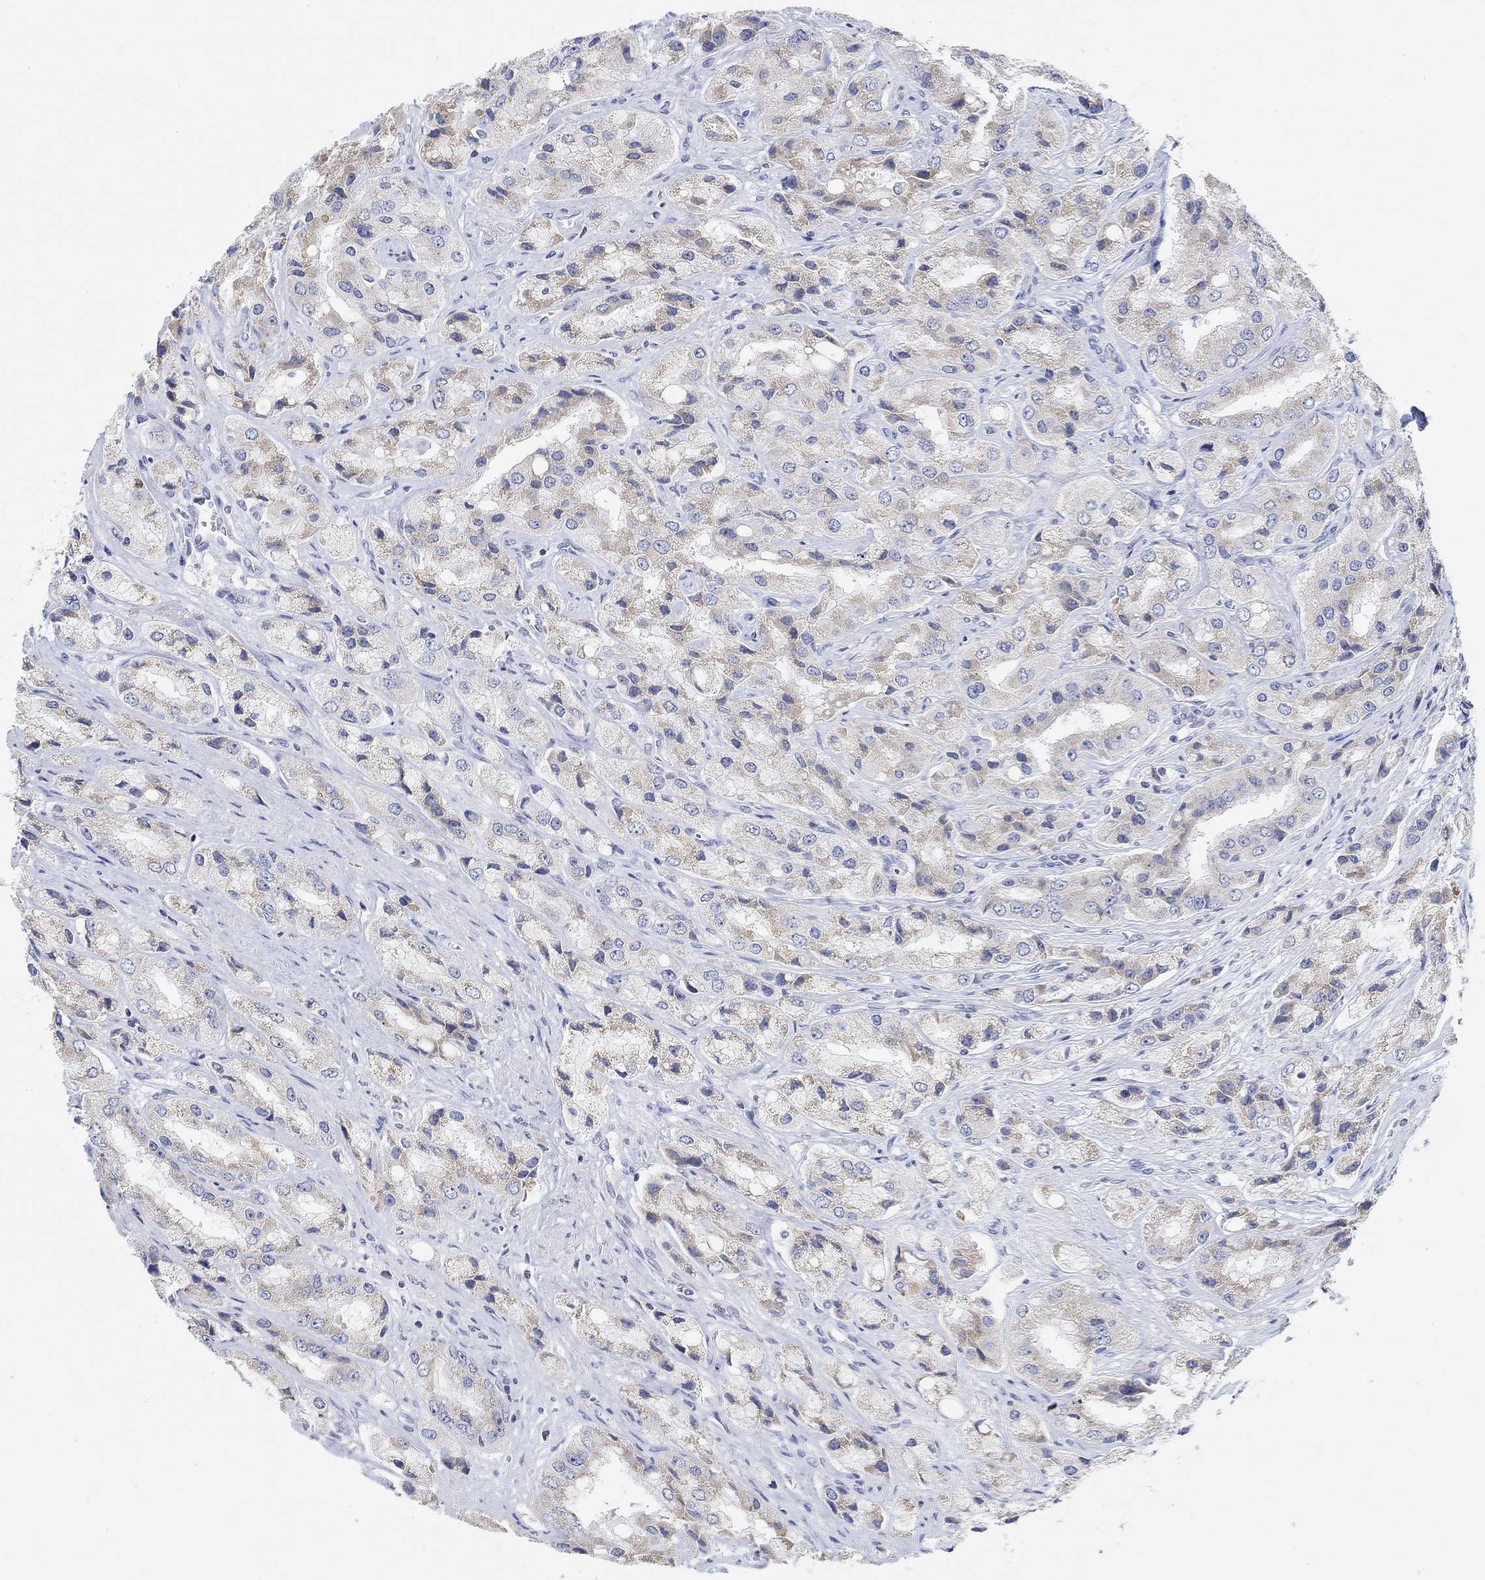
{"staining": {"intensity": "weak", "quantity": "25%-75%", "location": "cytoplasmic/membranous"}, "tissue": "prostate cancer", "cell_type": "Tumor cells", "image_type": "cancer", "snomed": [{"axis": "morphology", "description": "Adenocarcinoma, Low grade"}, {"axis": "topography", "description": "Prostate"}], "caption": "A histopathology image showing weak cytoplasmic/membranous staining in about 25%-75% of tumor cells in prostate cancer (adenocarcinoma (low-grade)), as visualized by brown immunohistochemical staining.", "gene": "ATP6V1E2", "patient": {"sex": "male", "age": 69}}